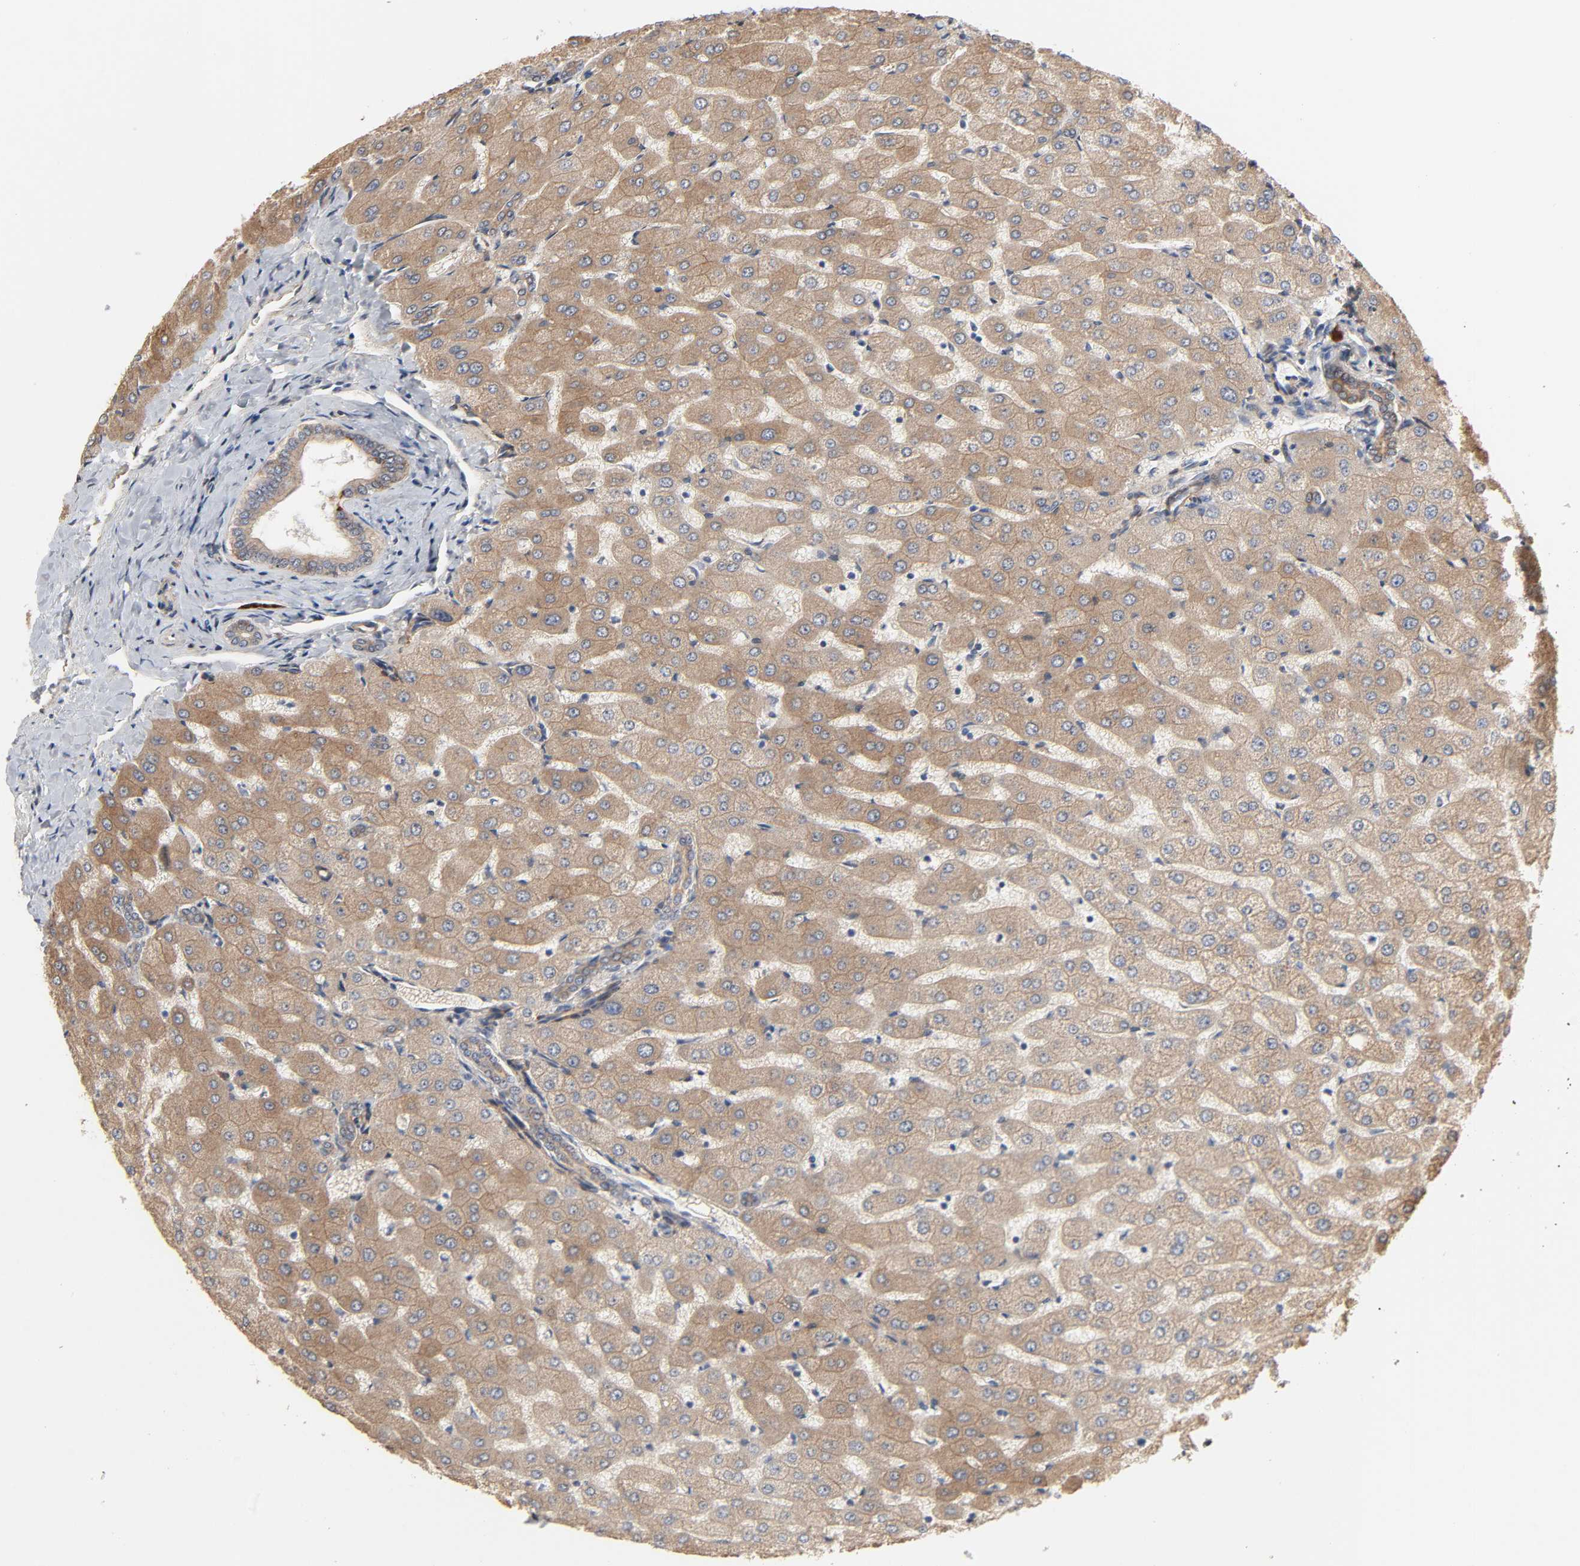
{"staining": {"intensity": "moderate", "quantity": ">75%", "location": "cytoplasmic/membranous"}, "tissue": "liver", "cell_type": "Cholangiocytes", "image_type": "normal", "snomed": [{"axis": "morphology", "description": "Normal tissue, NOS"}, {"axis": "morphology", "description": "Fibrosis, NOS"}, {"axis": "topography", "description": "Liver"}], "caption": "IHC micrograph of unremarkable liver stained for a protein (brown), which reveals medium levels of moderate cytoplasmic/membranous positivity in approximately >75% of cholangiocytes.", "gene": "NDRG2", "patient": {"sex": "female", "age": 29}}